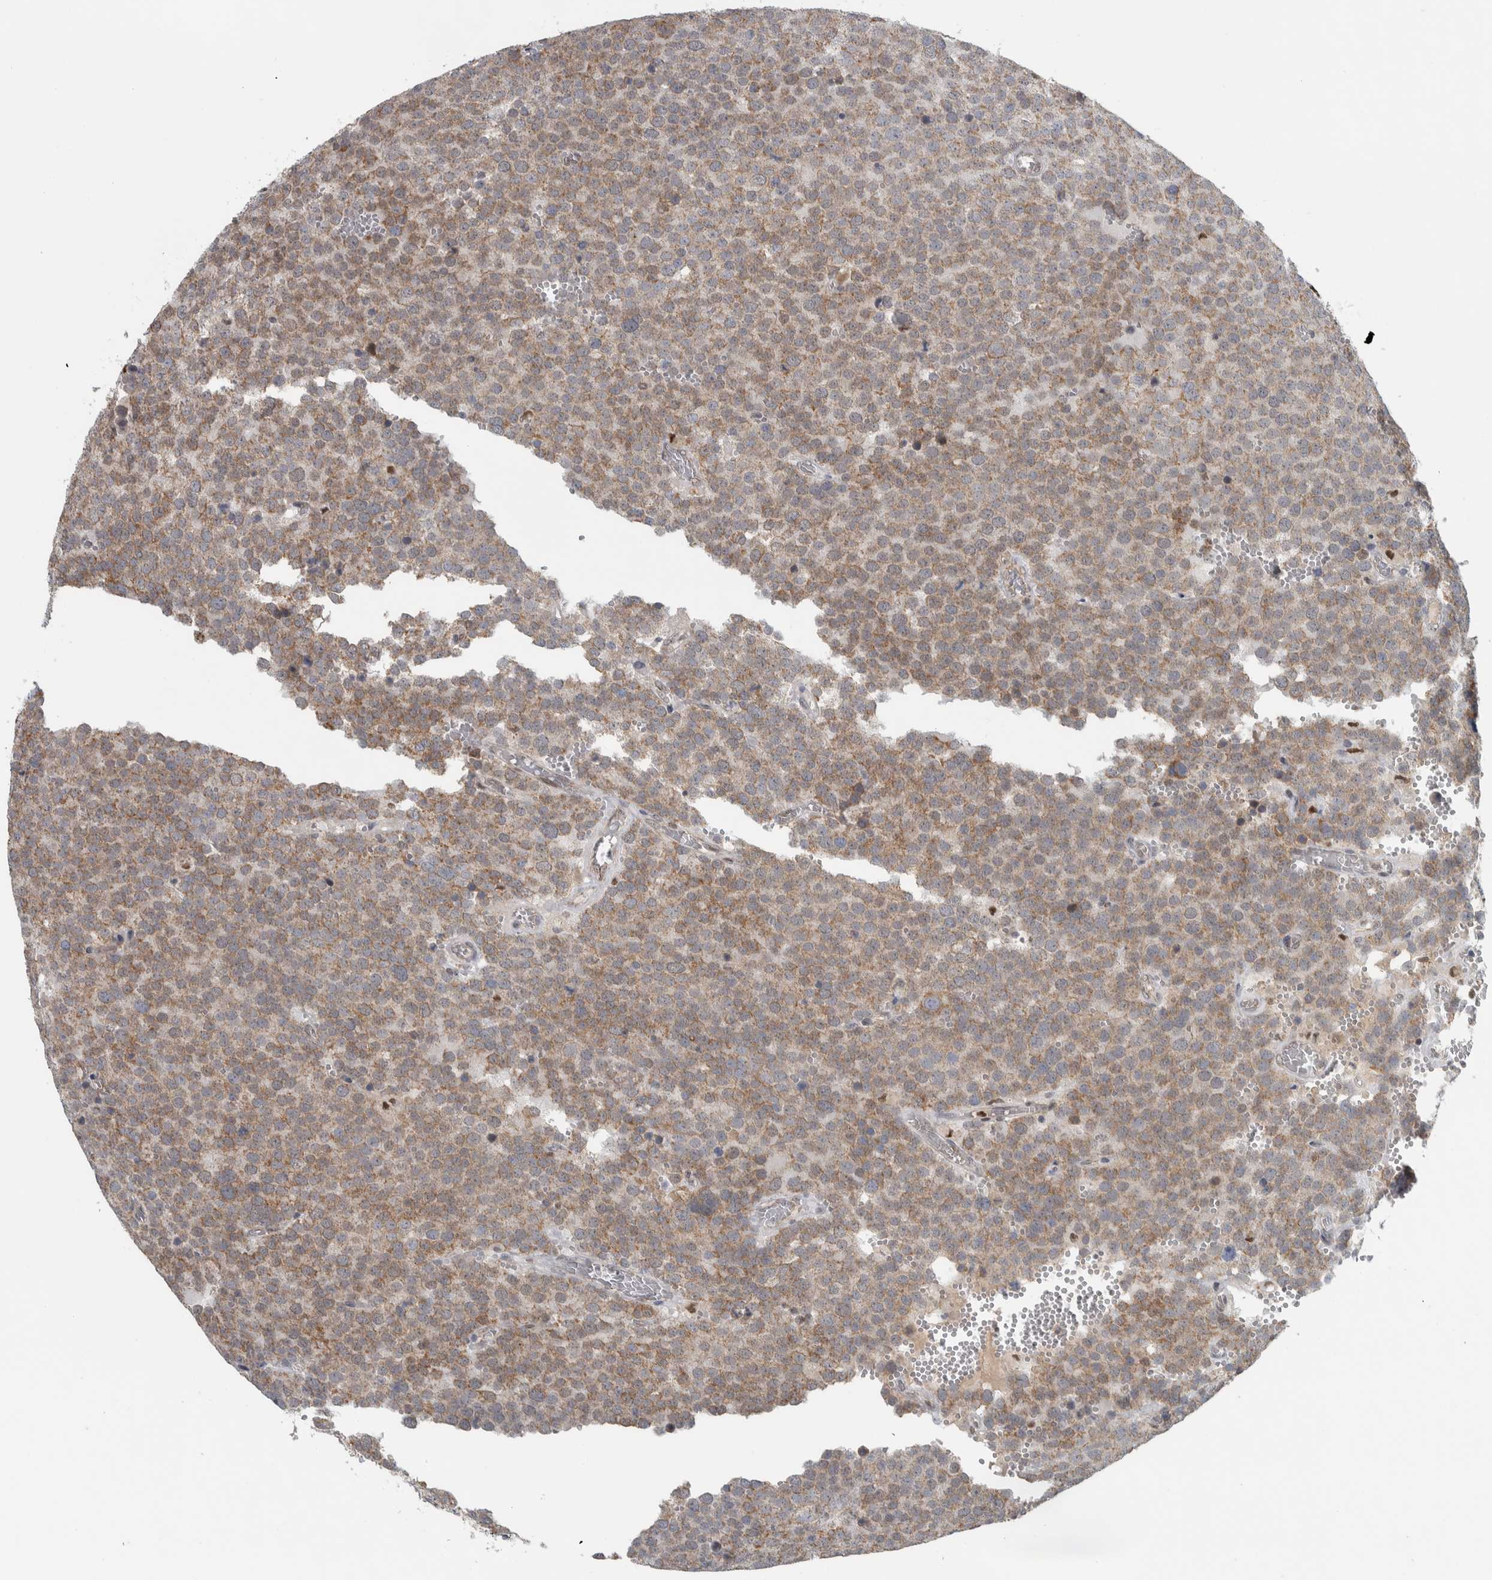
{"staining": {"intensity": "weak", "quantity": ">75%", "location": "cytoplasmic/membranous,nuclear"}, "tissue": "testis cancer", "cell_type": "Tumor cells", "image_type": "cancer", "snomed": [{"axis": "morphology", "description": "Normal tissue, NOS"}, {"axis": "morphology", "description": "Seminoma, NOS"}, {"axis": "topography", "description": "Testis"}], "caption": "High-power microscopy captured an immunohistochemistry histopathology image of testis seminoma, revealing weak cytoplasmic/membranous and nuclear positivity in about >75% of tumor cells. The staining was performed using DAB to visualize the protein expression in brown, while the nuclei were stained in blue with hematoxylin (Magnification: 20x).", "gene": "ADPRM", "patient": {"sex": "male", "age": 71}}